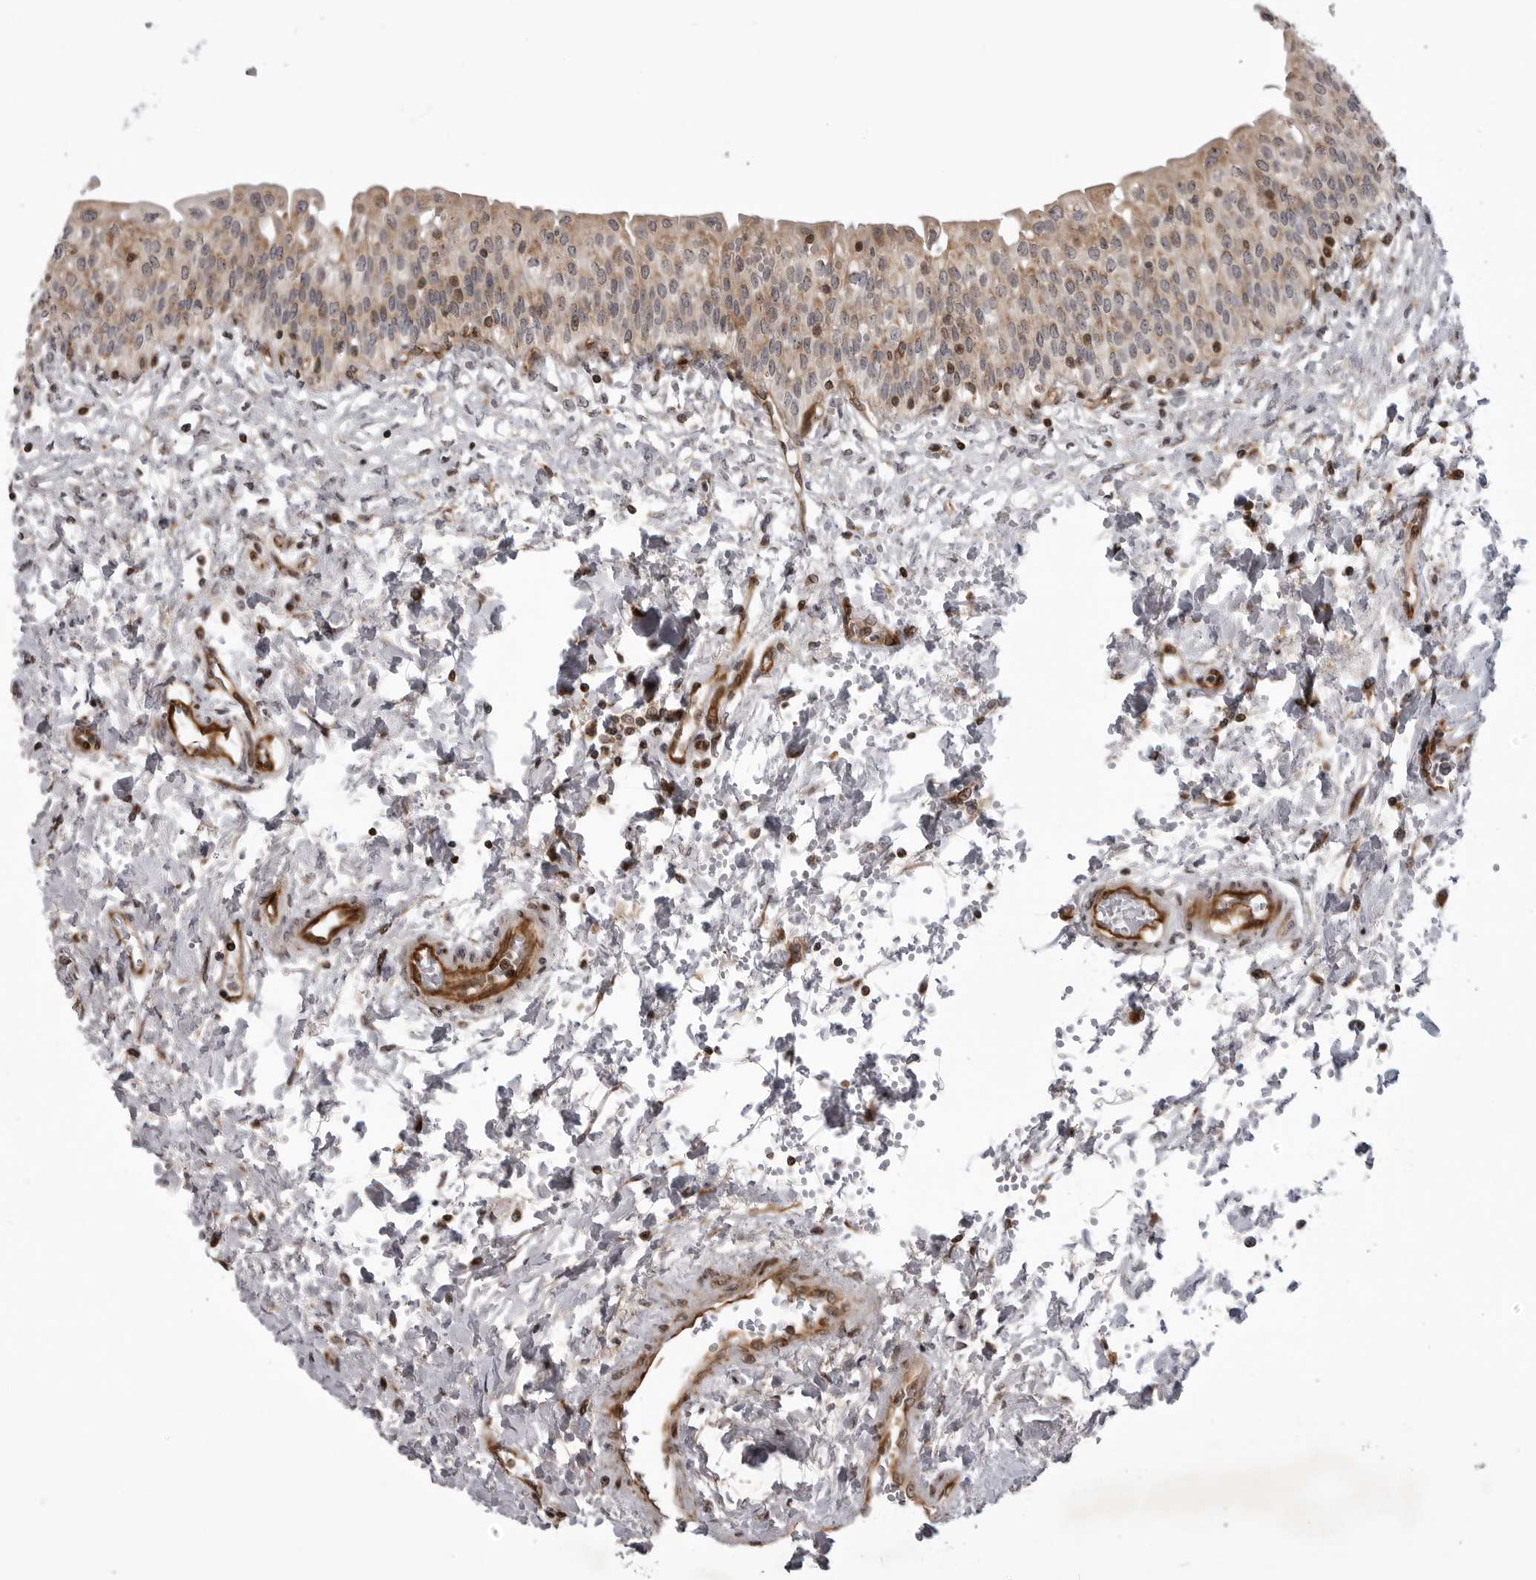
{"staining": {"intensity": "moderate", "quantity": ">75%", "location": "cytoplasmic/membranous,nuclear"}, "tissue": "urinary bladder", "cell_type": "Urothelial cells", "image_type": "normal", "snomed": [{"axis": "morphology", "description": "Normal tissue, NOS"}, {"axis": "topography", "description": "Urinary bladder"}], "caption": "IHC staining of normal urinary bladder, which displays medium levels of moderate cytoplasmic/membranous,nuclear expression in about >75% of urothelial cells indicating moderate cytoplasmic/membranous,nuclear protein staining. The staining was performed using DAB (3,3'-diaminobenzidine) (brown) for protein detection and nuclei were counterstained in hematoxylin (blue).", "gene": "ABL1", "patient": {"sex": "male", "age": 55}}